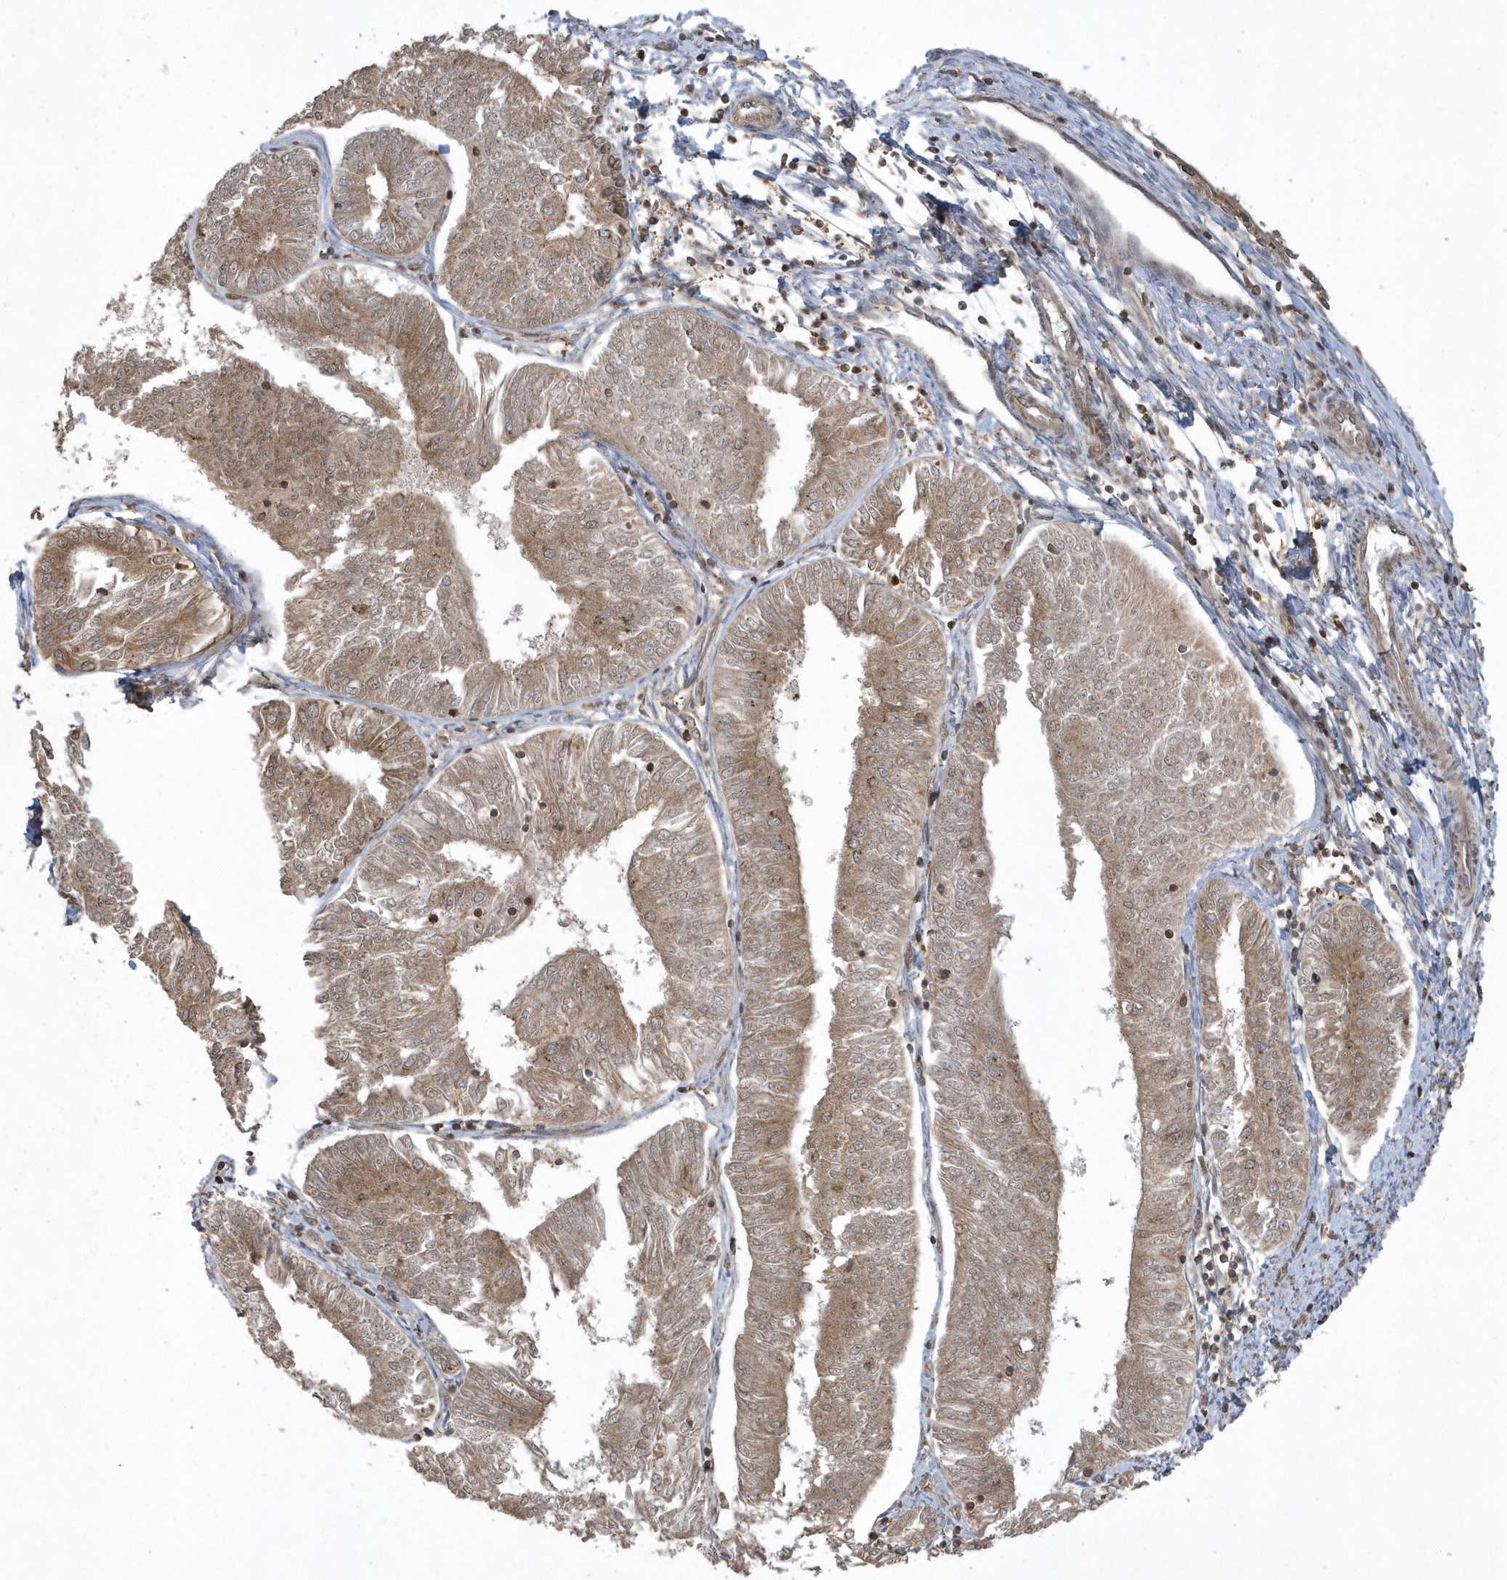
{"staining": {"intensity": "moderate", "quantity": ">75%", "location": "cytoplasmic/membranous"}, "tissue": "endometrial cancer", "cell_type": "Tumor cells", "image_type": "cancer", "snomed": [{"axis": "morphology", "description": "Adenocarcinoma, NOS"}, {"axis": "topography", "description": "Endometrium"}], "caption": "Endometrial cancer tissue shows moderate cytoplasmic/membranous staining in about >75% of tumor cells (brown staining indicates protein expression, while blue staining denotes nuclei).", "gene": "STAMBP", "patient": {"sex": "female", "age": 58}}